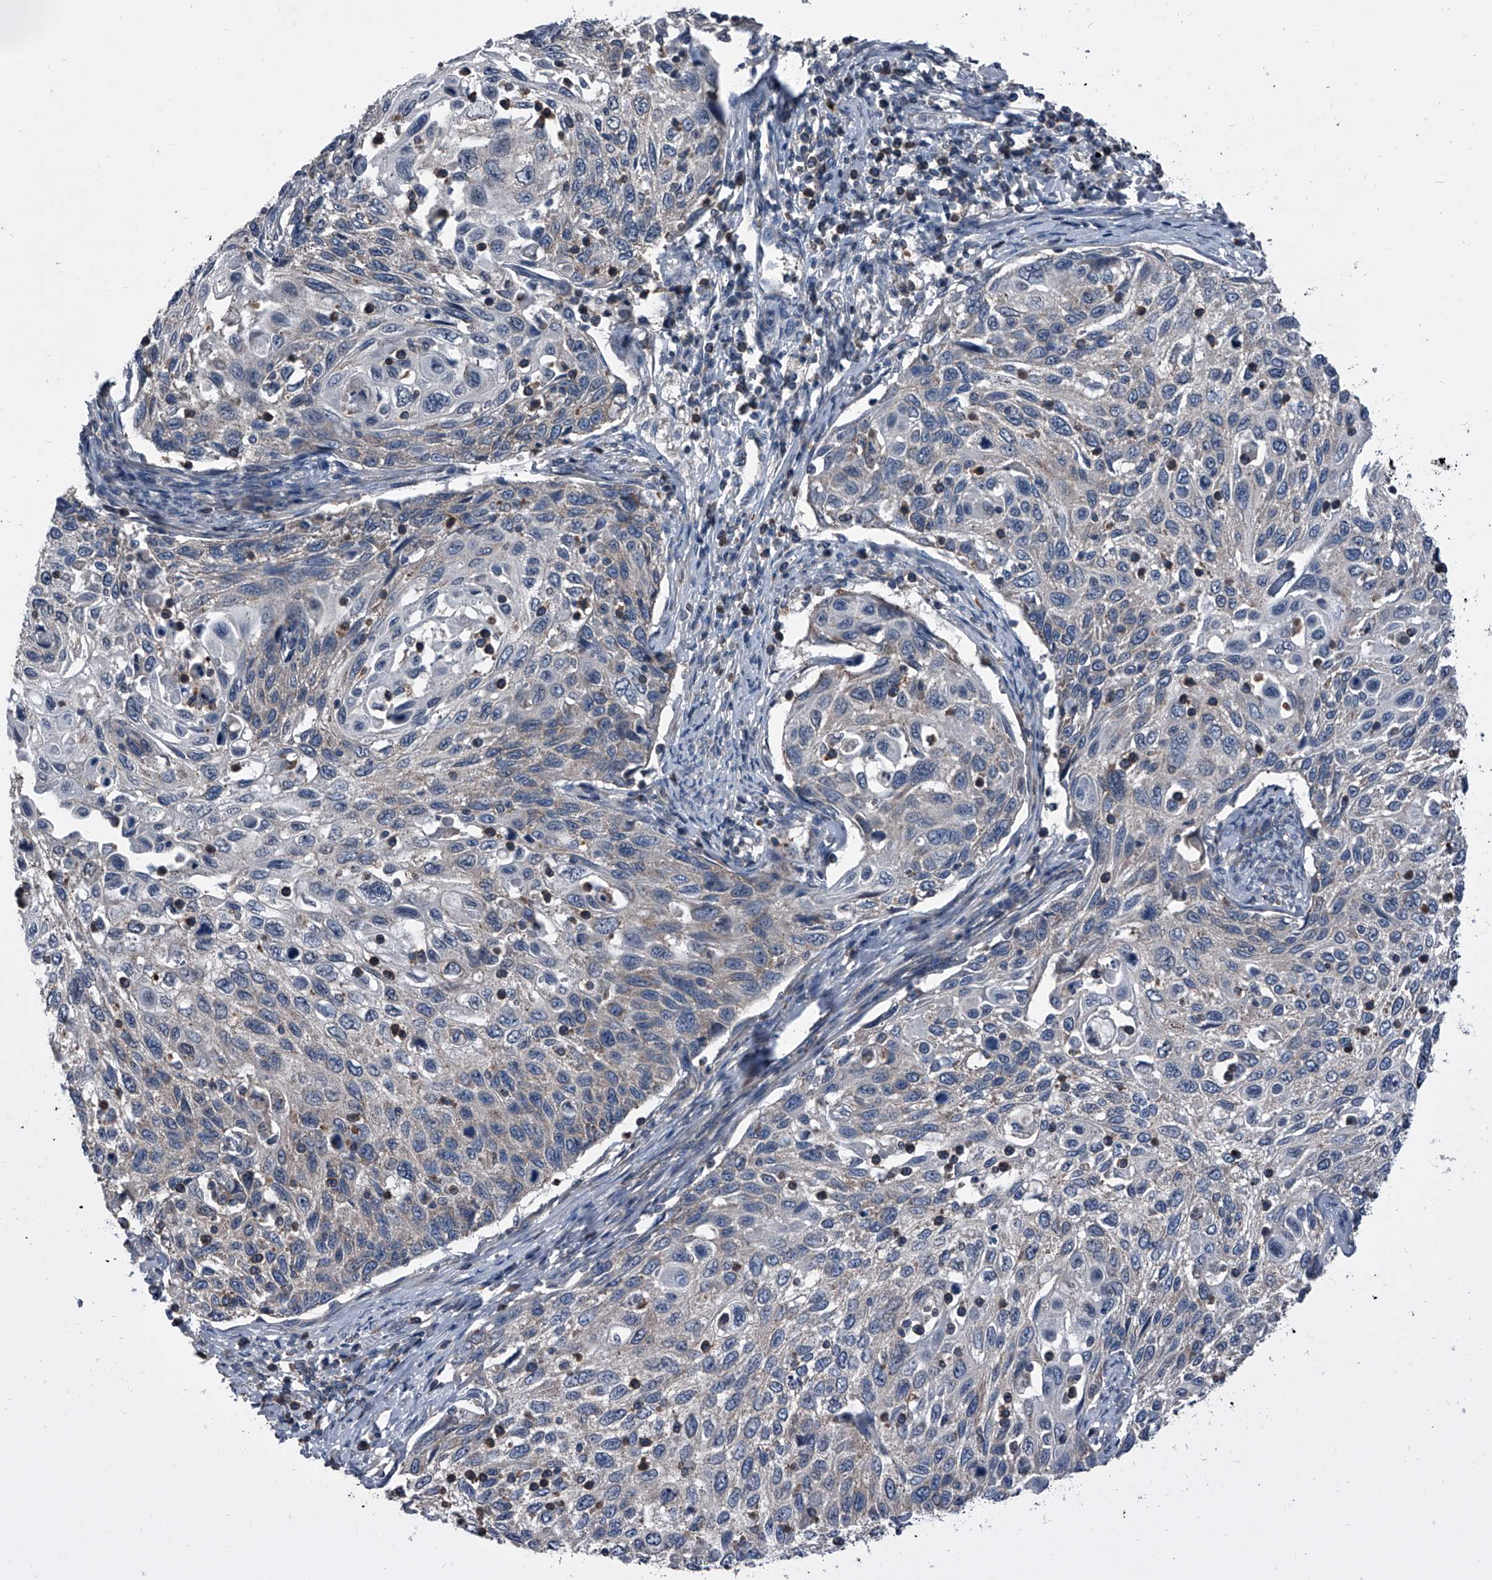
{"staining": {"intensity": "negative", "quantity": "none", "location": "none"}, "tissue": "cervical cancer", "cell_type": "Tumor cells", "image_type": "cancer", "snomed": [{"axis": "morphology", "description": "Squamous cell carcinoma, NOS"}, {"axis": "topography", "description": "Cervix"}], "caption": "The IHC micrograph has no significant positivity in tumor cells of cervical cancer tissue.", "gene": "PIP5K1A", "patient": {"sex": "female", "age": 70}}